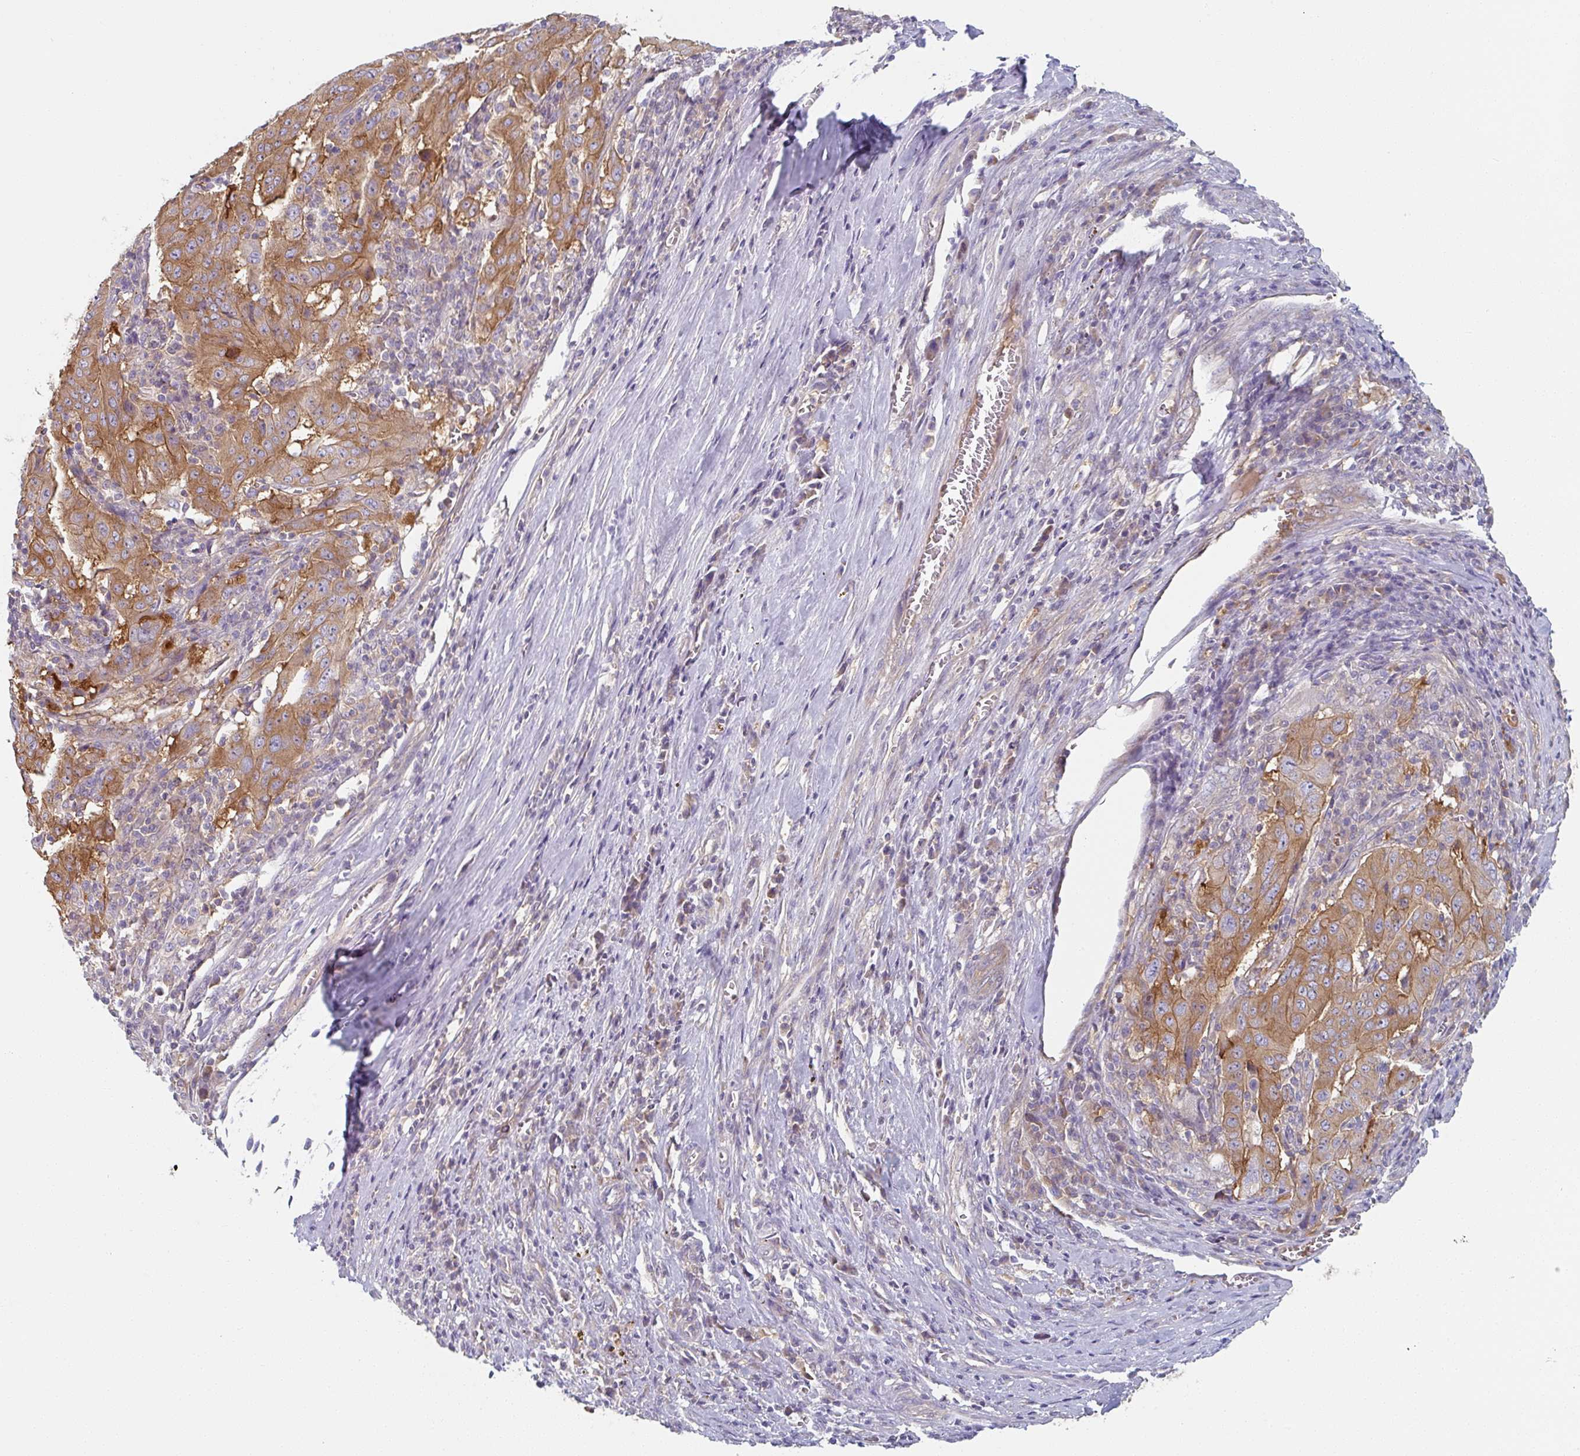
{"staining": {"intensity": "moderate", "quantity": ">75%", "location": "cytoplasmic/membranous"}, "tissue": "pancreatic cancer", "cell_type": "Tumor cells", "image_type": "cancer", "snomed": [{"axis": "morphology", "description": "Adenocarcinoma, NOS"}, {"axis": "topography", "description": "Pancreas"}], "caption": "Moderate cytoplasmic/membranous protein staining is present in about >75% of tumor cells in pancreatic cancer.", "gene": "AMPD2", "patient": {"sex": "male", "age": 63}}